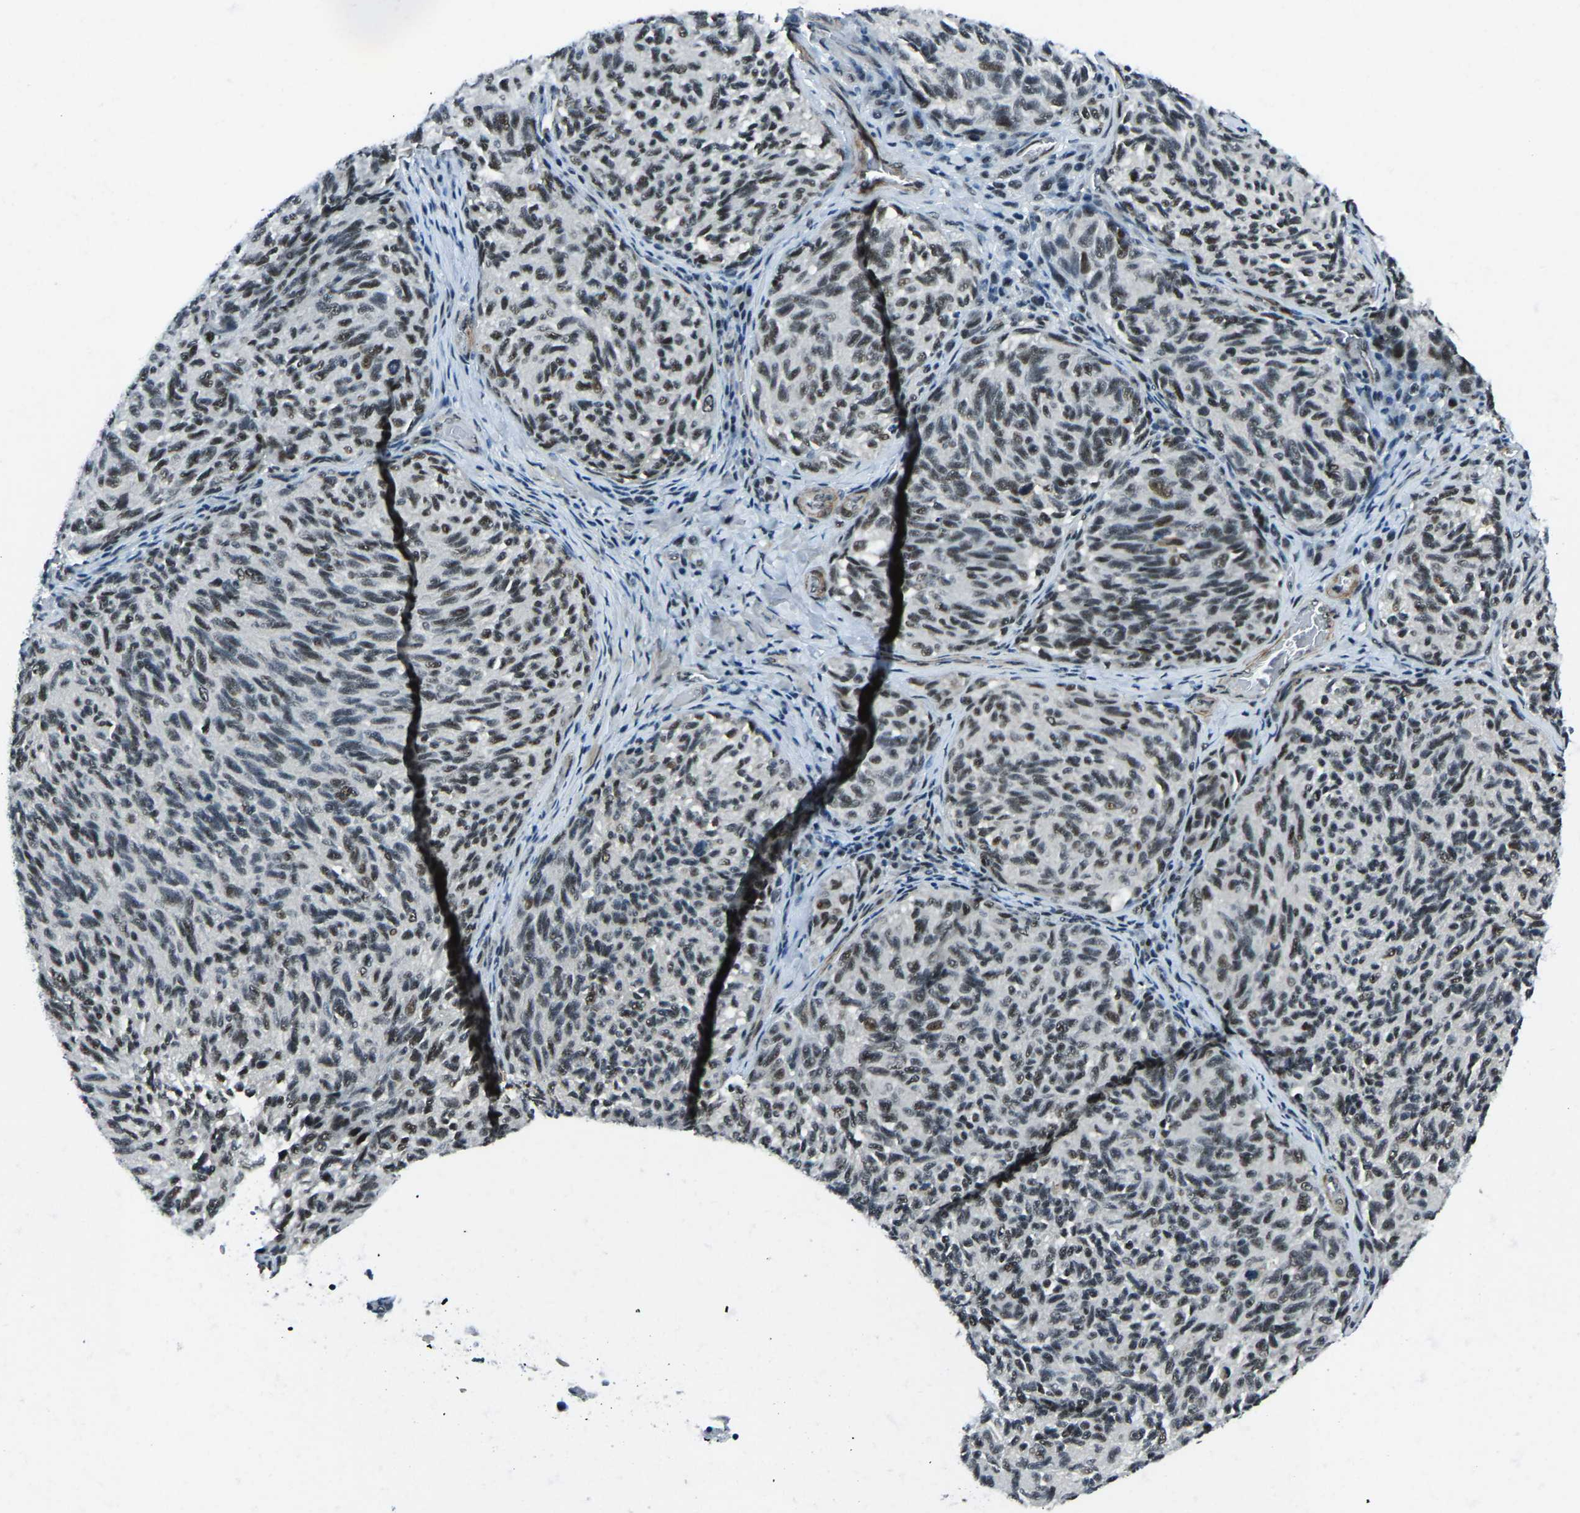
{"staining": {"intensity": "moderate", "quantity": "25%-75%", "location": "nuclear"}, "tissue": "melanoma", "cell_type": "Tumor cells", "image_type": "cancer", "snomed": [{"axis": "morphology", "description": "Malignant melanoma, NOS"}, {"axis": "topography", "description": "Skin"}], "caption": "Immunohistochemistry image of neoplastic tissue: human malignant melanoma stained using immunohistochemistry demonstrates medium levels of moderate protein expression localized specifically in the nuclear of tumor cells, appearing as a nuclear brown color.", "gene": "PRCC", "patient": {"sex": "female", "age": 73}}